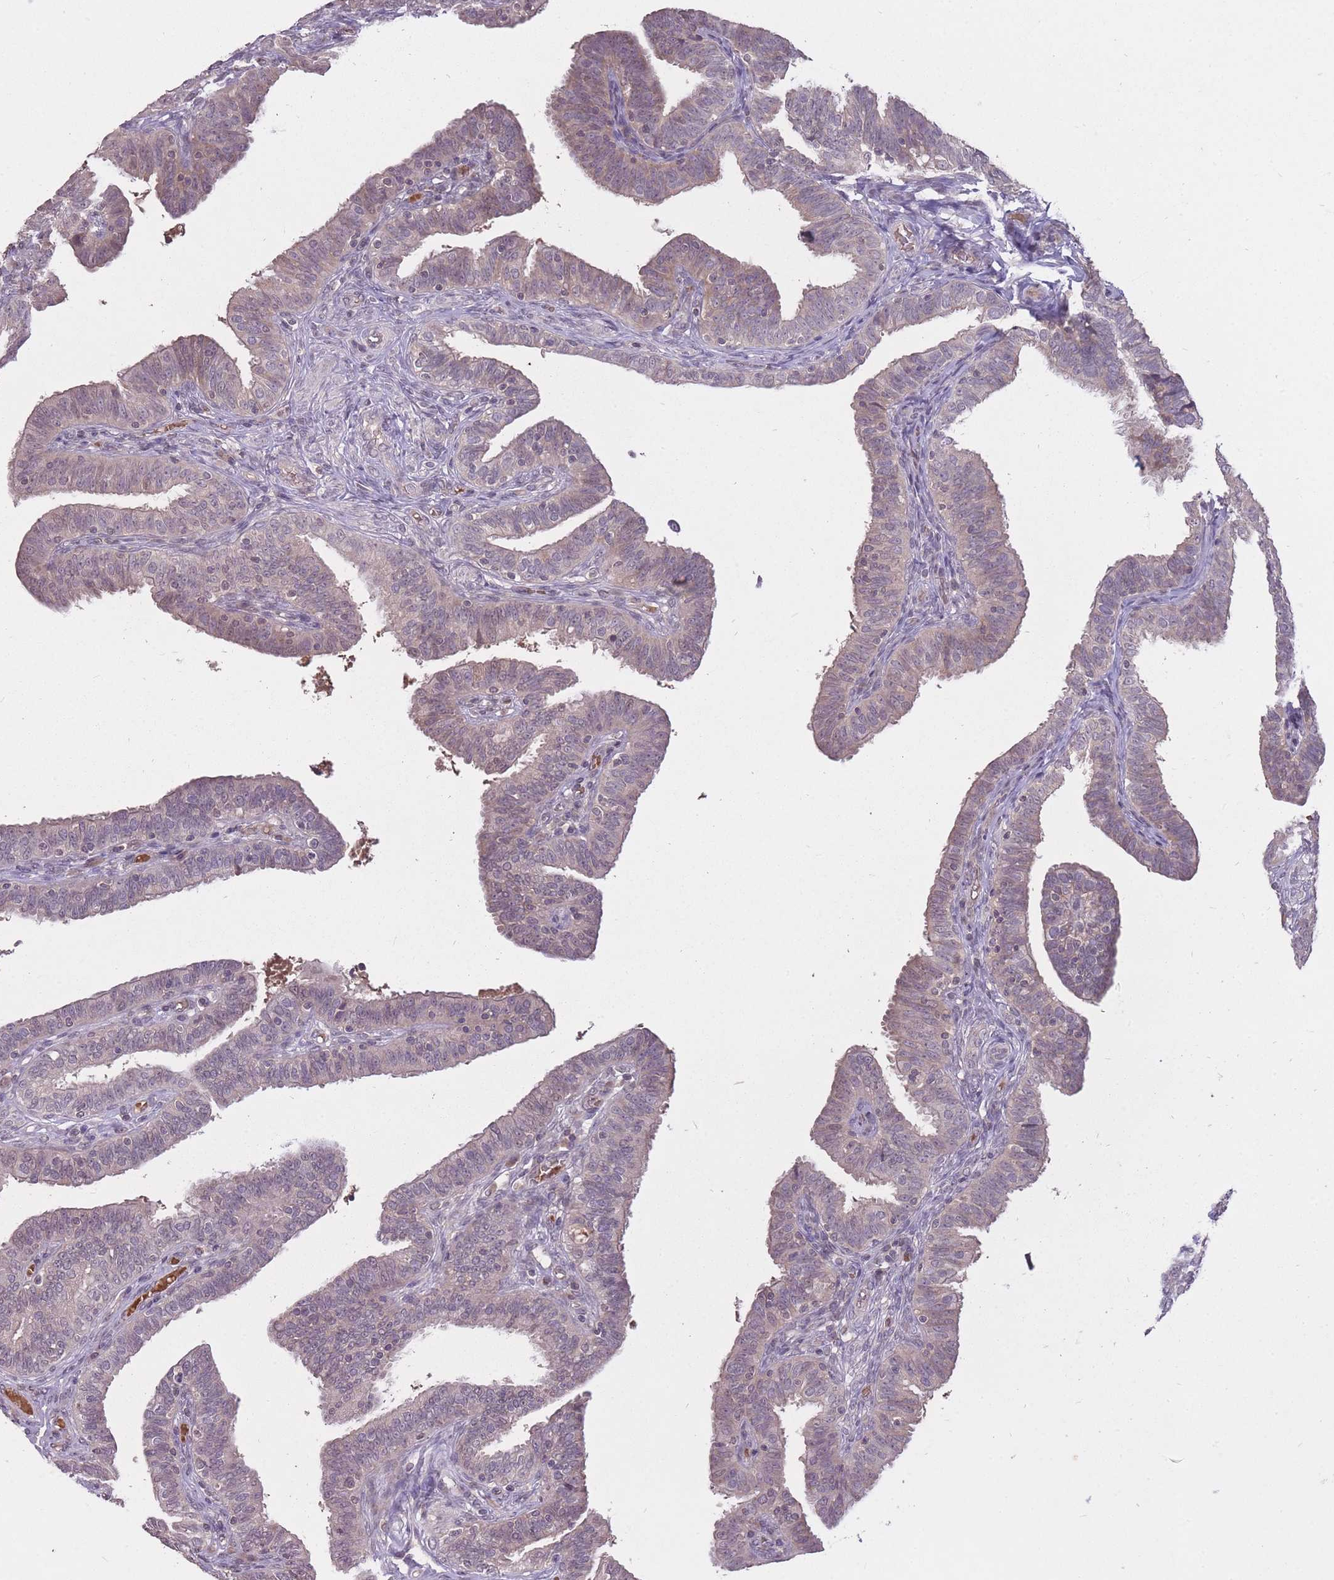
{"staining": {"intensity": "weak", "quantity": "25%-75%", "location": "cytoplasmic/membranous"}, "tissue": "fallopian tube", "cell_type": "Glandular cells", "image_type": "normal", "snomed": [{"axis": "morphology", "description": "Normal tissue, NOS"}, {"axis": "topography", "description": "Fallopian tube"}], "caption": "Fallopian tube stained with DAB IHC reveals low levels of weak cytoplasmic/membranous expression in about 25%-75% of glandular cells. The staining was performed using DAB, with brown indicating positive protein expression. Nuclei are stained blue with hematoxylin.", "gene": "ADCYAP1R1", "patient": {"sex": "female", "age": 39}}